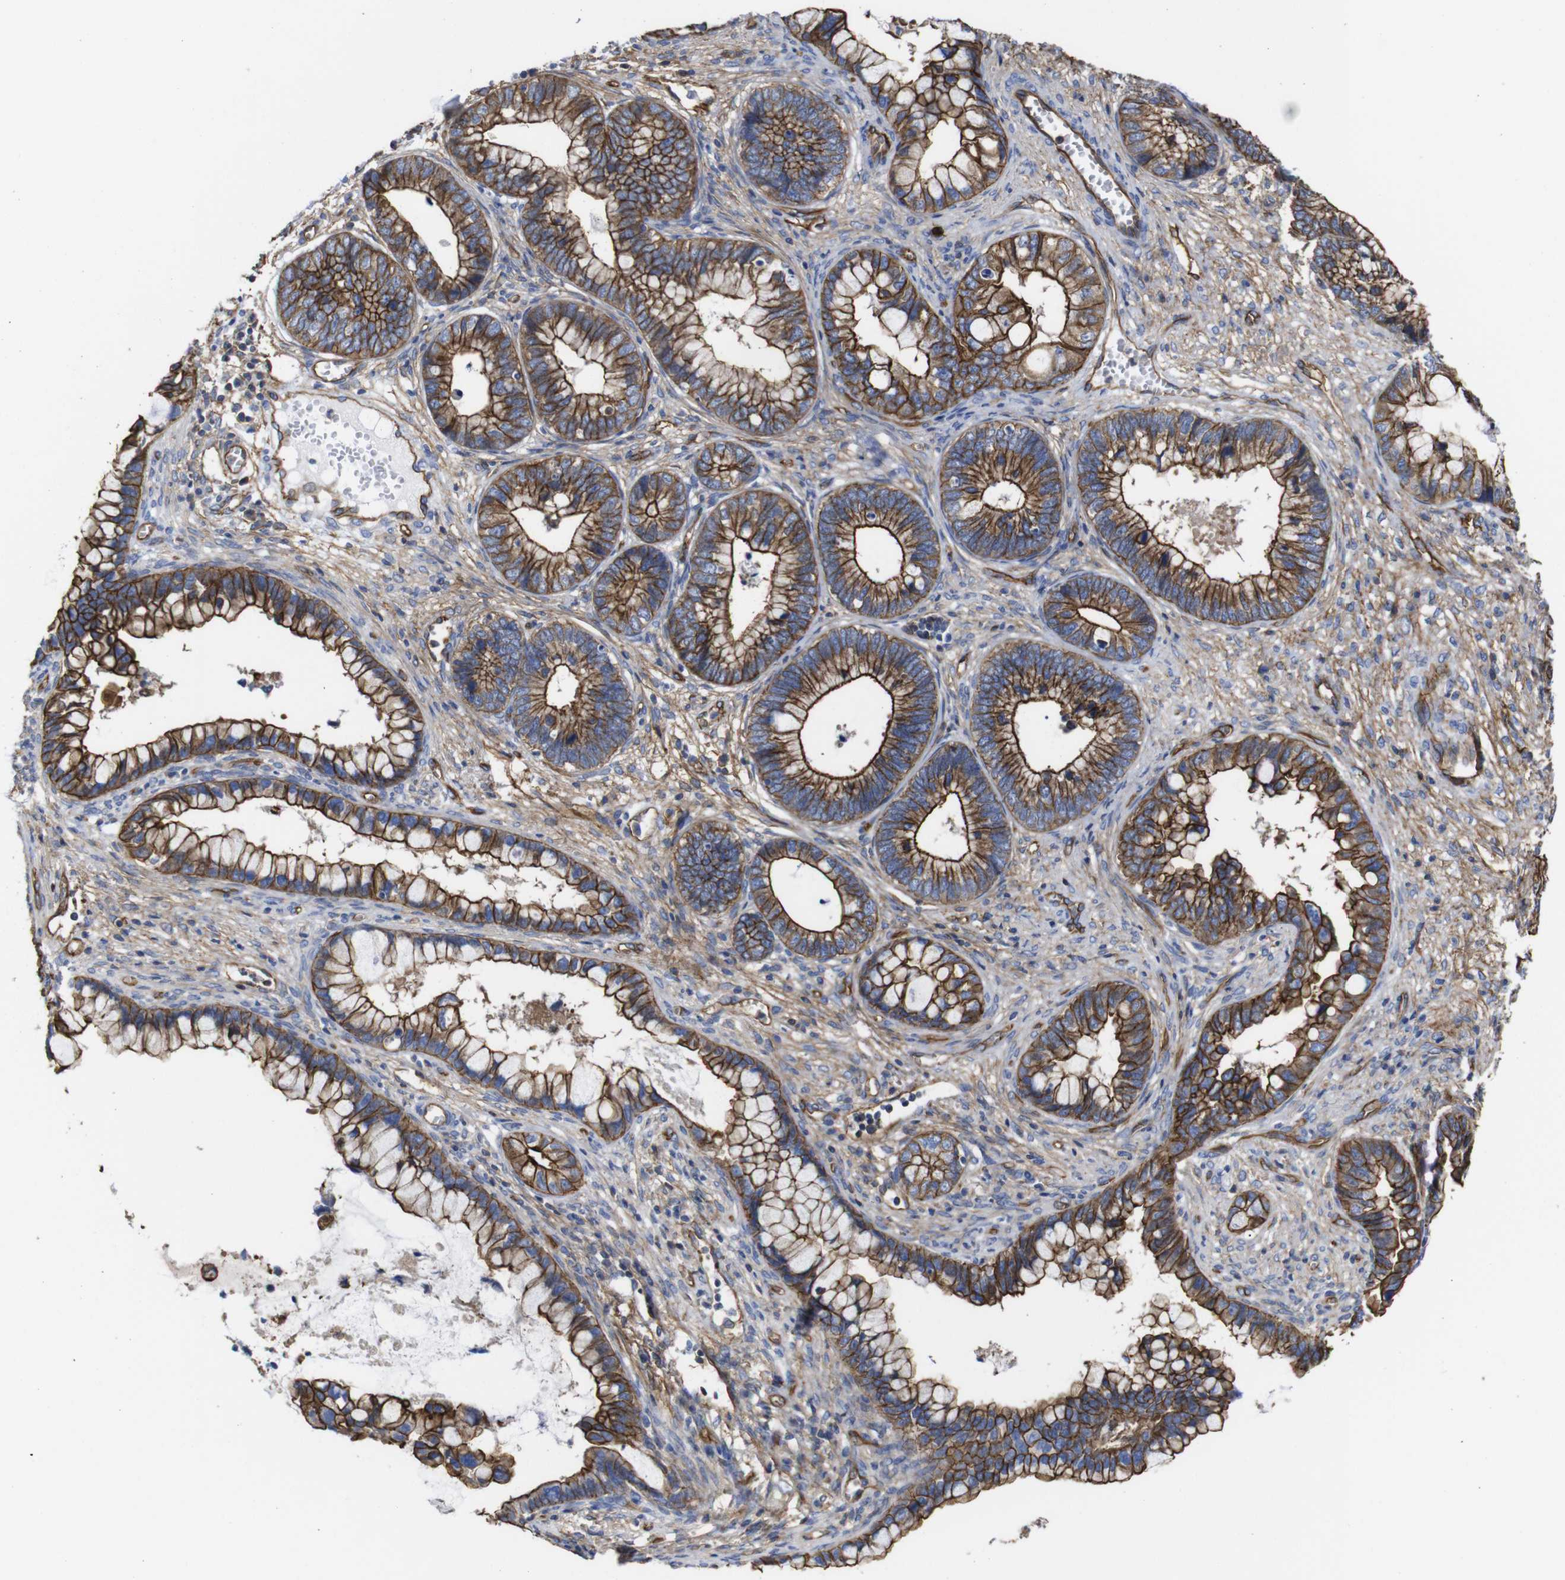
{"staining": {"intensity": "strong", "quantity": ">75%", "location": "cytoplasmic/membranous"}, "tissue": "cervical cancer", "cell_type": "Tumor cells", "image_type": "cancer", "snomed": [{"axis": "morphology", "description": "Adenocarcinoma, NOS"}, {"axis": "topography", "description": "Cervix"}], "caption": "The histopathology image reveals a brown stain indicating the presence of a protein in the cytoplasmic/membranous of tumor cells in cervical cancer. Immunohistochemistry stains the protein of interest in brown and the nuclei are stained blue.", "gene": "SPTBN1", "patient": {"sex": "female", "age": 44}}